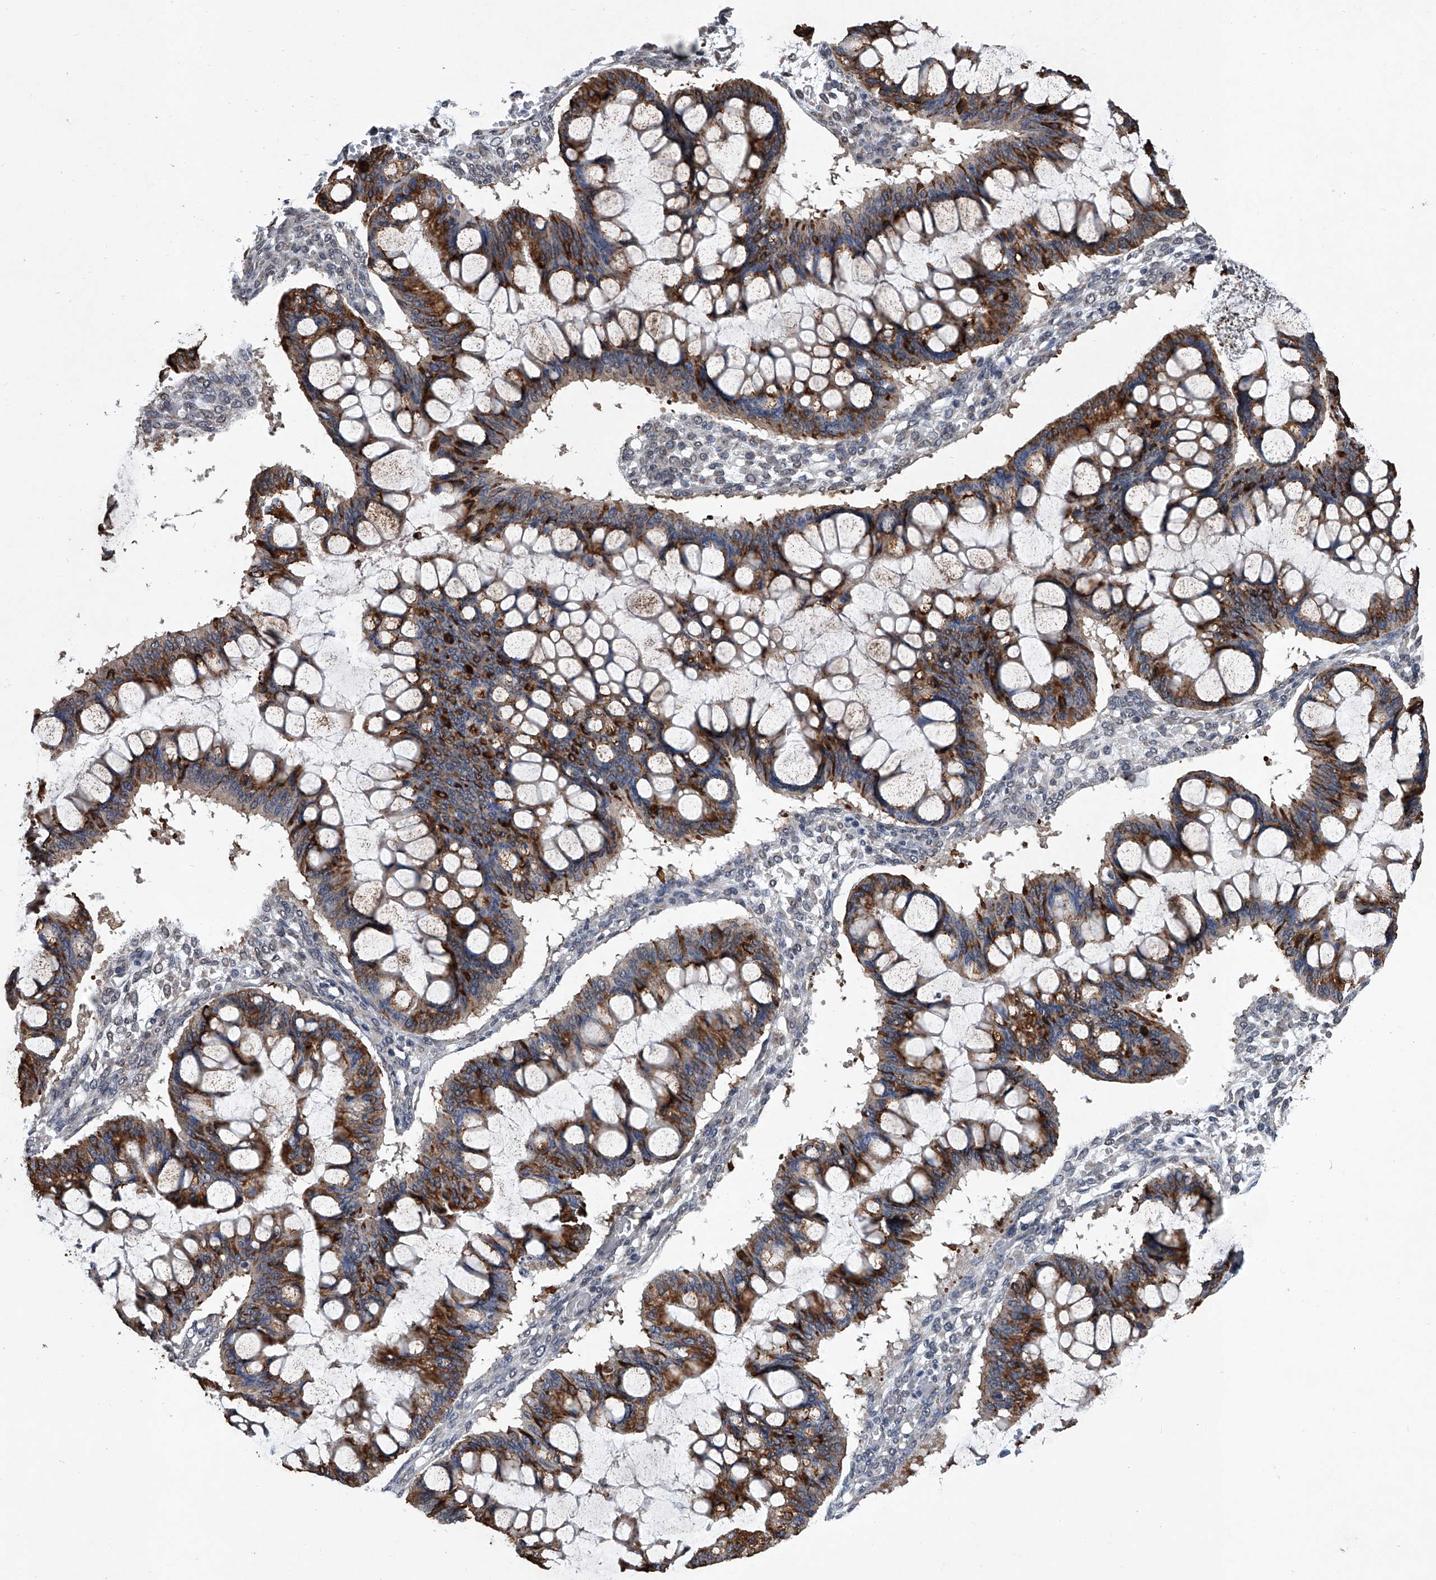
{"staining": {"intensity": "strong", "quantity": ">75%", "location": "cytoplasmic/membranous"}, "tissue": "ovarian cancer", "cell_type": "Tumor cells", "image_type": "cancer", "snomed": [{"axis": "morphology", "description": "Cystadenocarcinoma, mucinous, NOS"}, {"axis": "topography", "description": "Ovary"}], "caption": "Tumor cells reveal high levels of strong cytoplasmic/membranous staining in approximately >75% of cells in ovarian cancer (mucinous cystadenocarcinoma).", "gene": "PPP2R5D", "patient": {"sex": "female", "age": 73}}